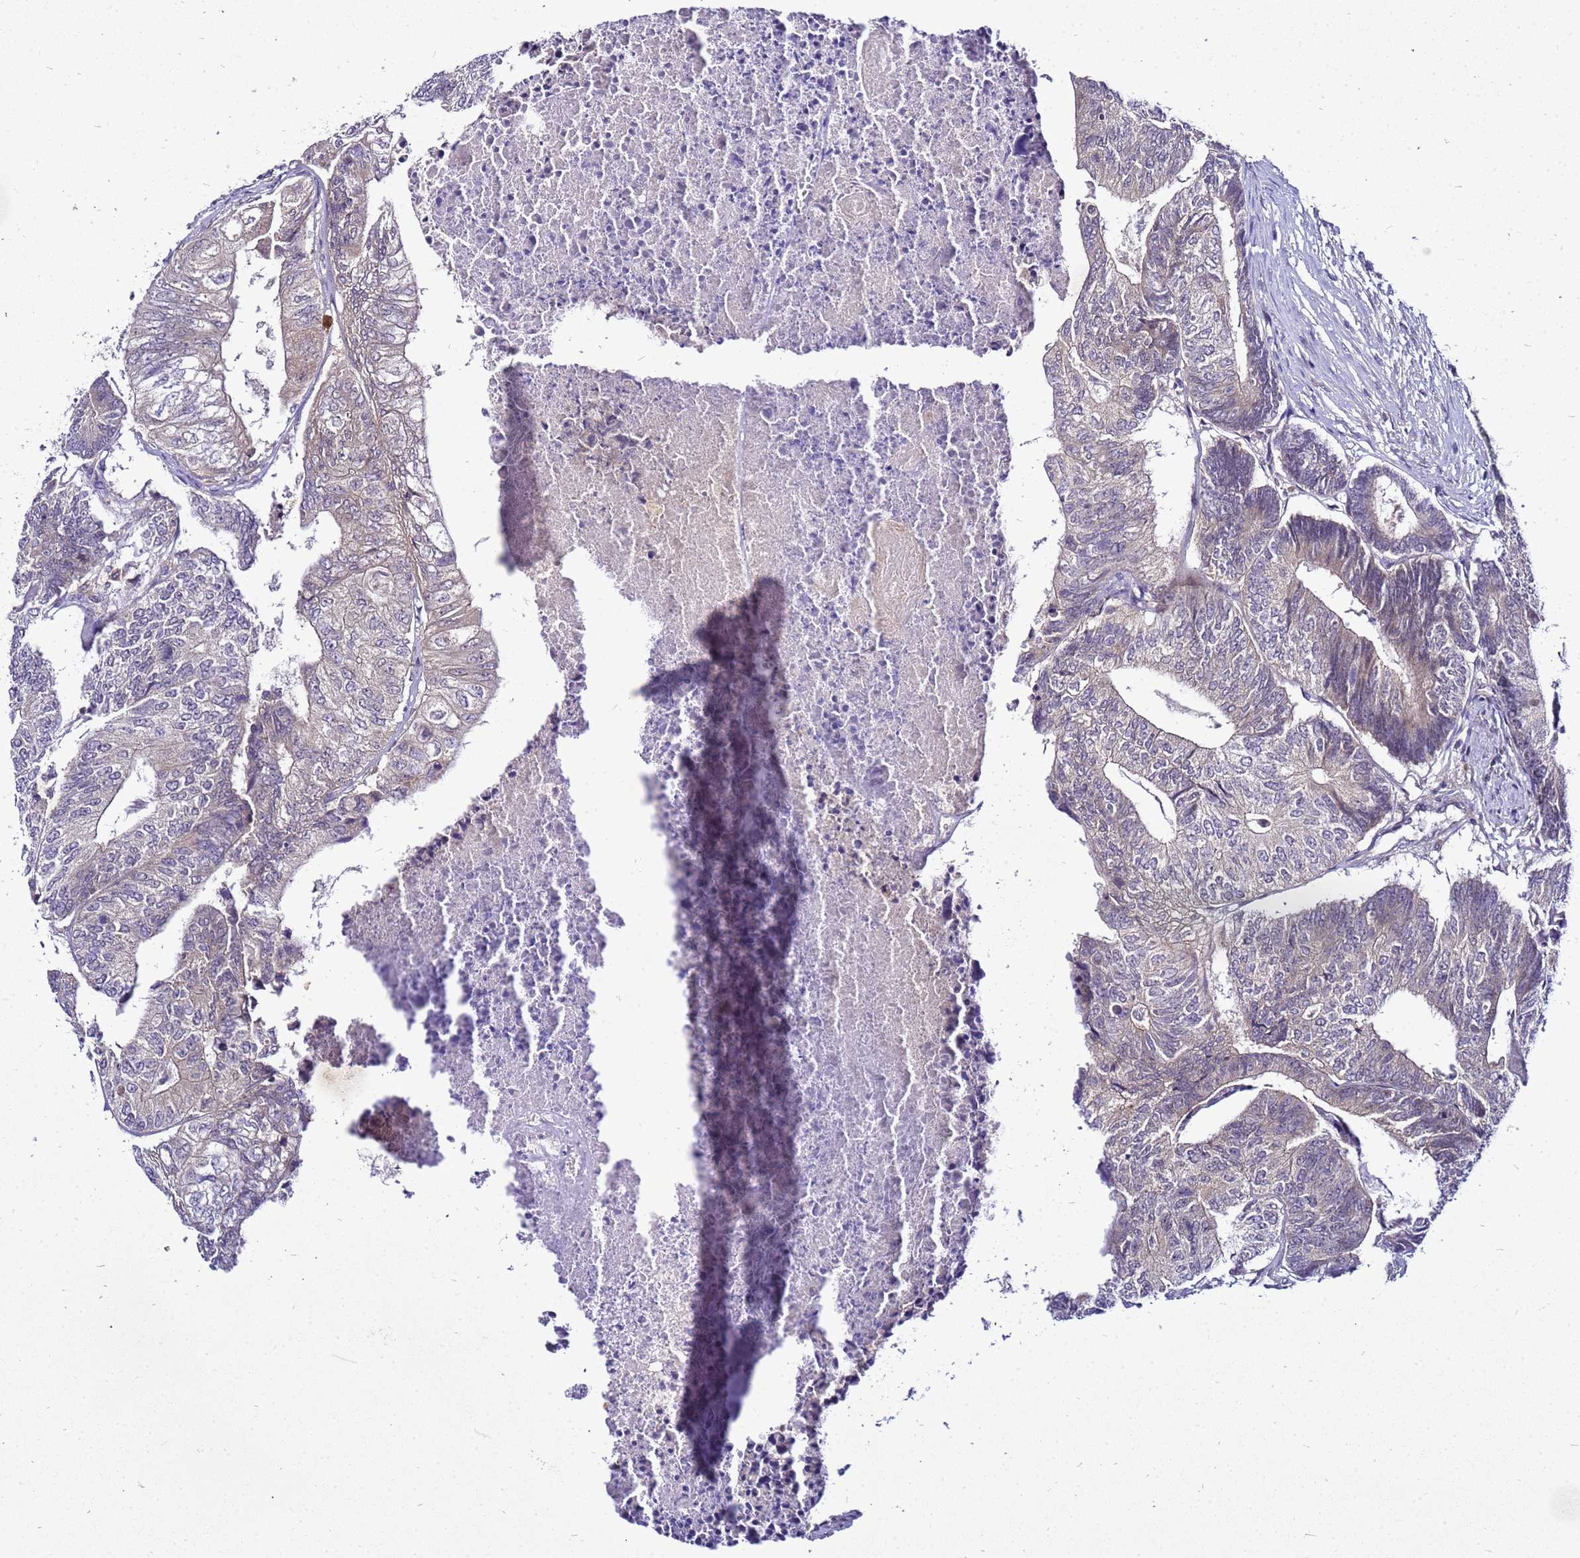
{"staining": {"intensity": "weak", "quantity": "<25%", "location": "cytoplasmic/membranous"}, "tissue": "colorectal cancer", "cell_type": "Tumor cells", "image_type": "cancer", "snomed": [{"axis": "morphology", "description": "Adenocarcinoma, NOS"}, {"axis": "topography", "description": "Colon"}], "caption": "This is a histopathology image of immunohistochemistry staining of colorectal cancer (adenocarcinoma), which shows no expression in tumor cells.", "gene": "SAT1", "patient": {"sex": "female", "age": 67}}